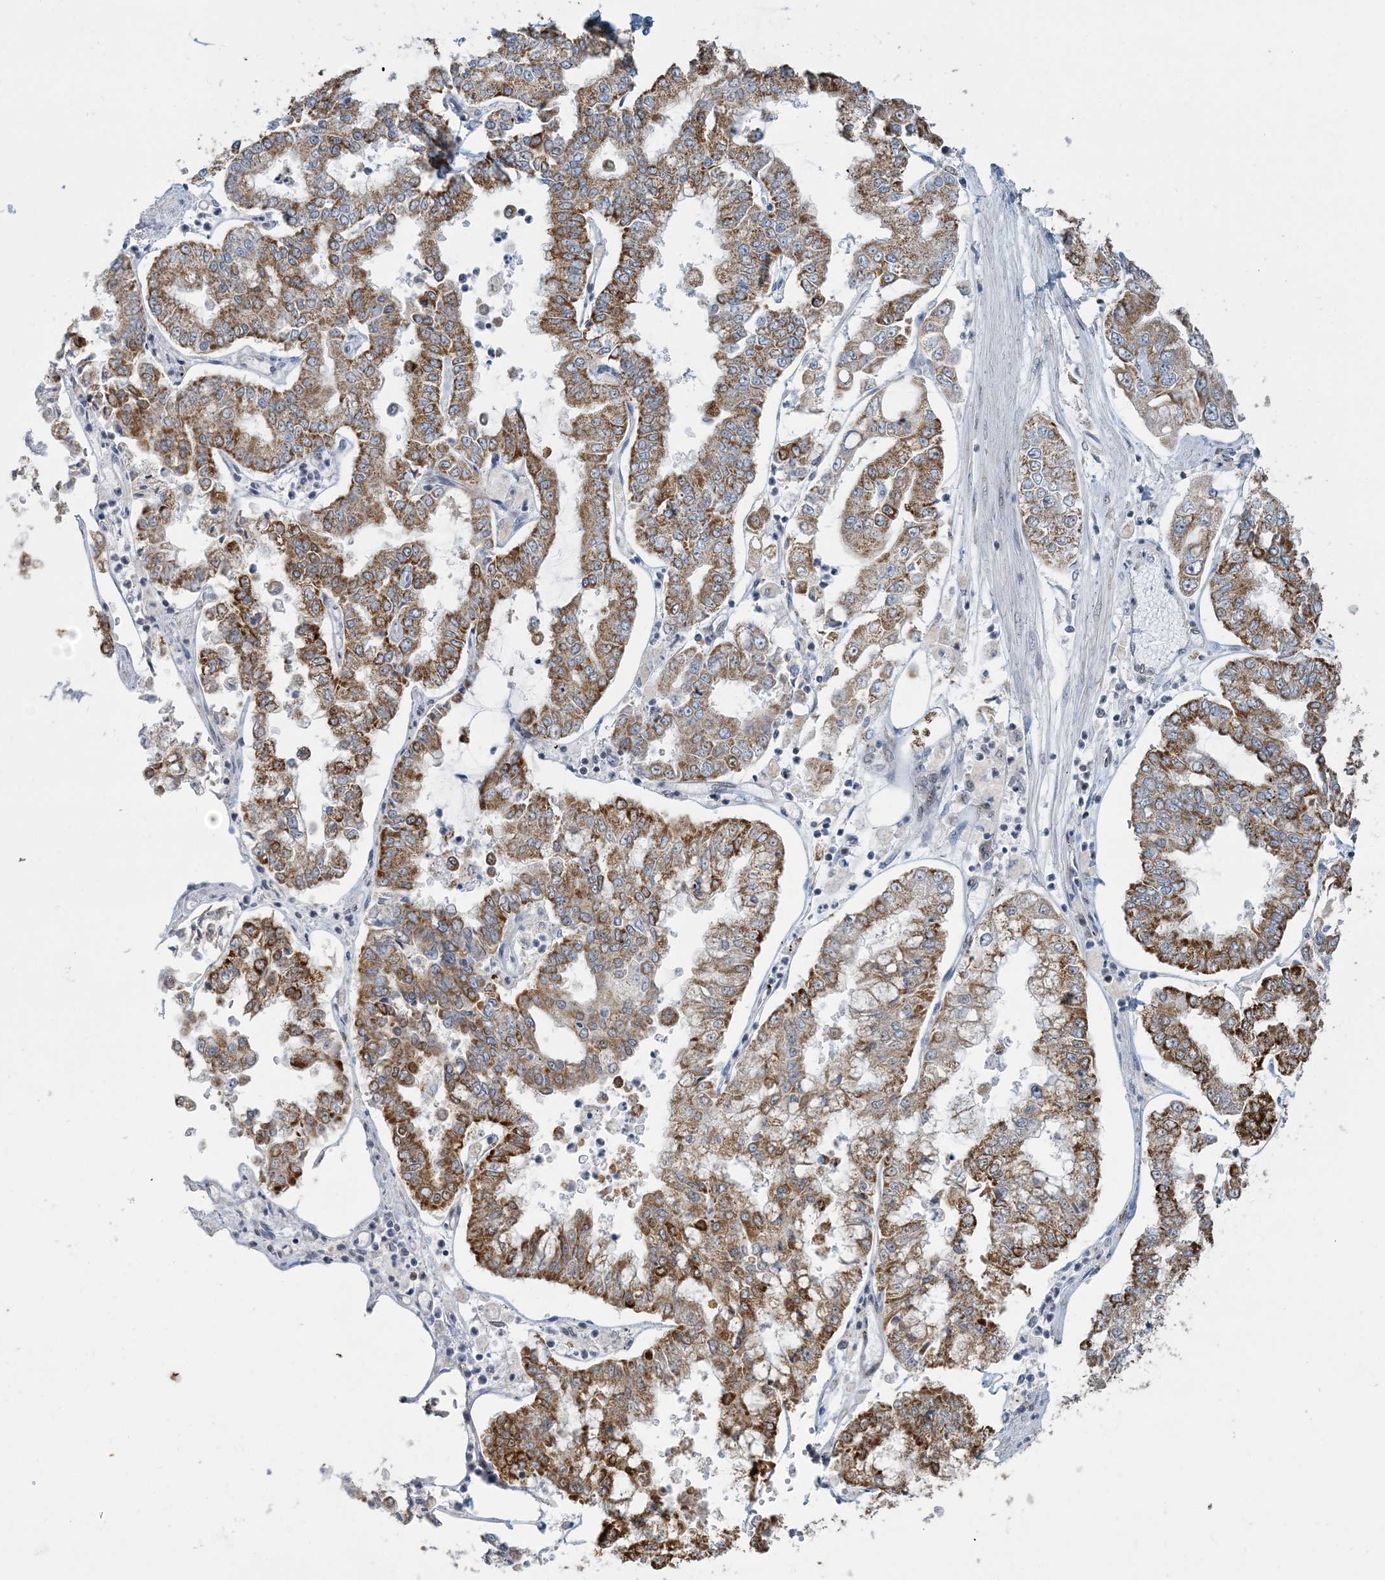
{"staining": {"intensity": "strong", "quantity": ">75%", "location": "cytoplasmic/membranous"}, "tissue": "stomach cancer", "cell_type": "Tumor cells", "image_type": "cancer", "snomed": [{"axis": "morphology", "description": "Adenocarcinoma, NOS"}, {"axis": "topography", "description": "Stomach"}], "caption": "Protein positivity by IHC displays strong cytoplasmic/membranous staining in about >75% of tumor cells in stomach adenocarcinoma.", "gene": "SUCLG1", "patient": {"sex": "male", "age": 76}}